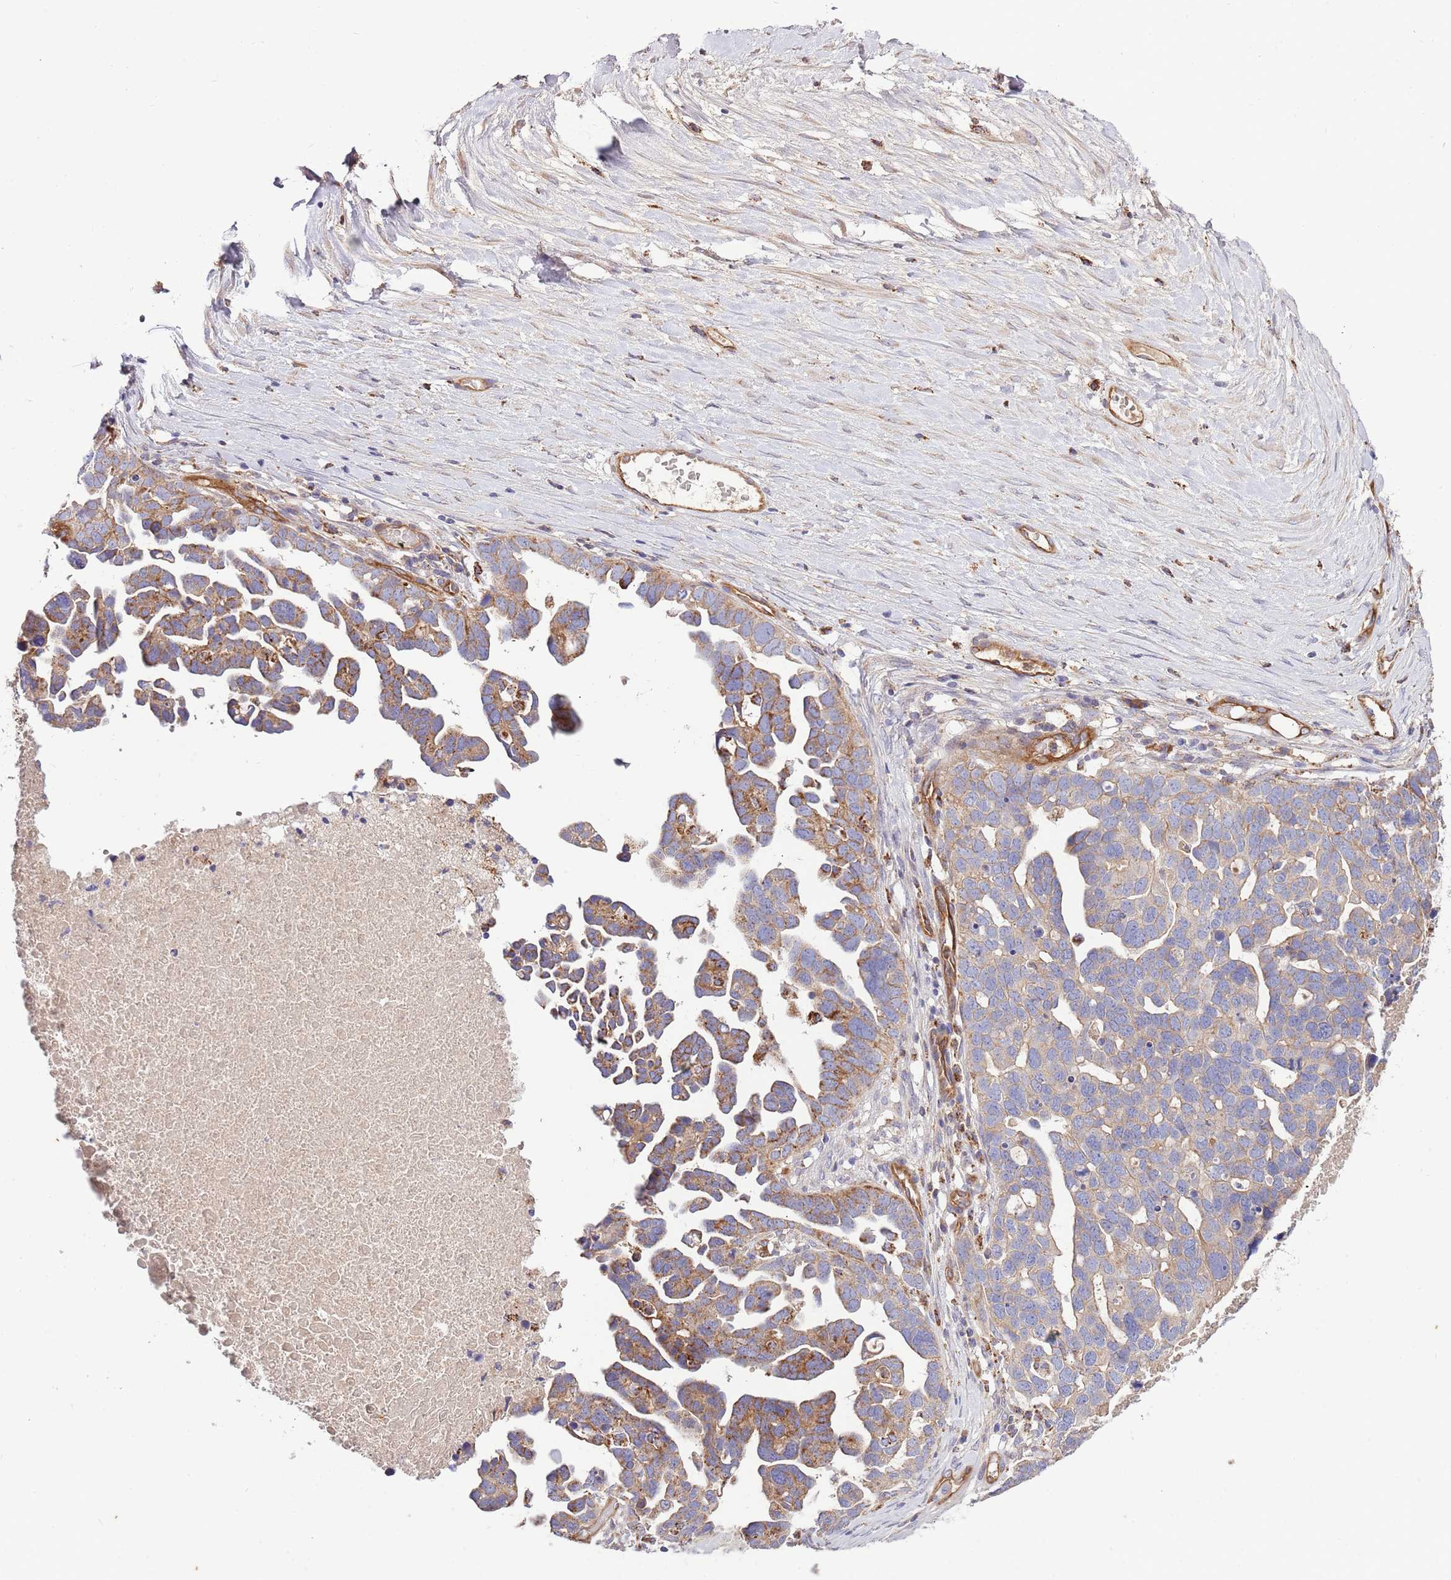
{"staining": {"intensity": "moderate", "quantity": "25%-75%", "location": "cytoplasmic/membranous"}, "tissue": "ovarian cancer", "cell_type": "Tumor cells", "image_type": "cancer", "snomed": [{"axis": "morphology", "description": "Cystadenocarcinoma, serous, NOS"}, {"axis": "topography", "description": "Ovary"}], "caption": "Moderate cytoplasmic/membranous staining for a protein is present in approximately 25%-75% of tumor cells of ovarian serous cystadenocarcinoma using immunohistochemistry (IHC).", "gene": "DOCK6", "patient": {"sex": "female", "age": 54}}